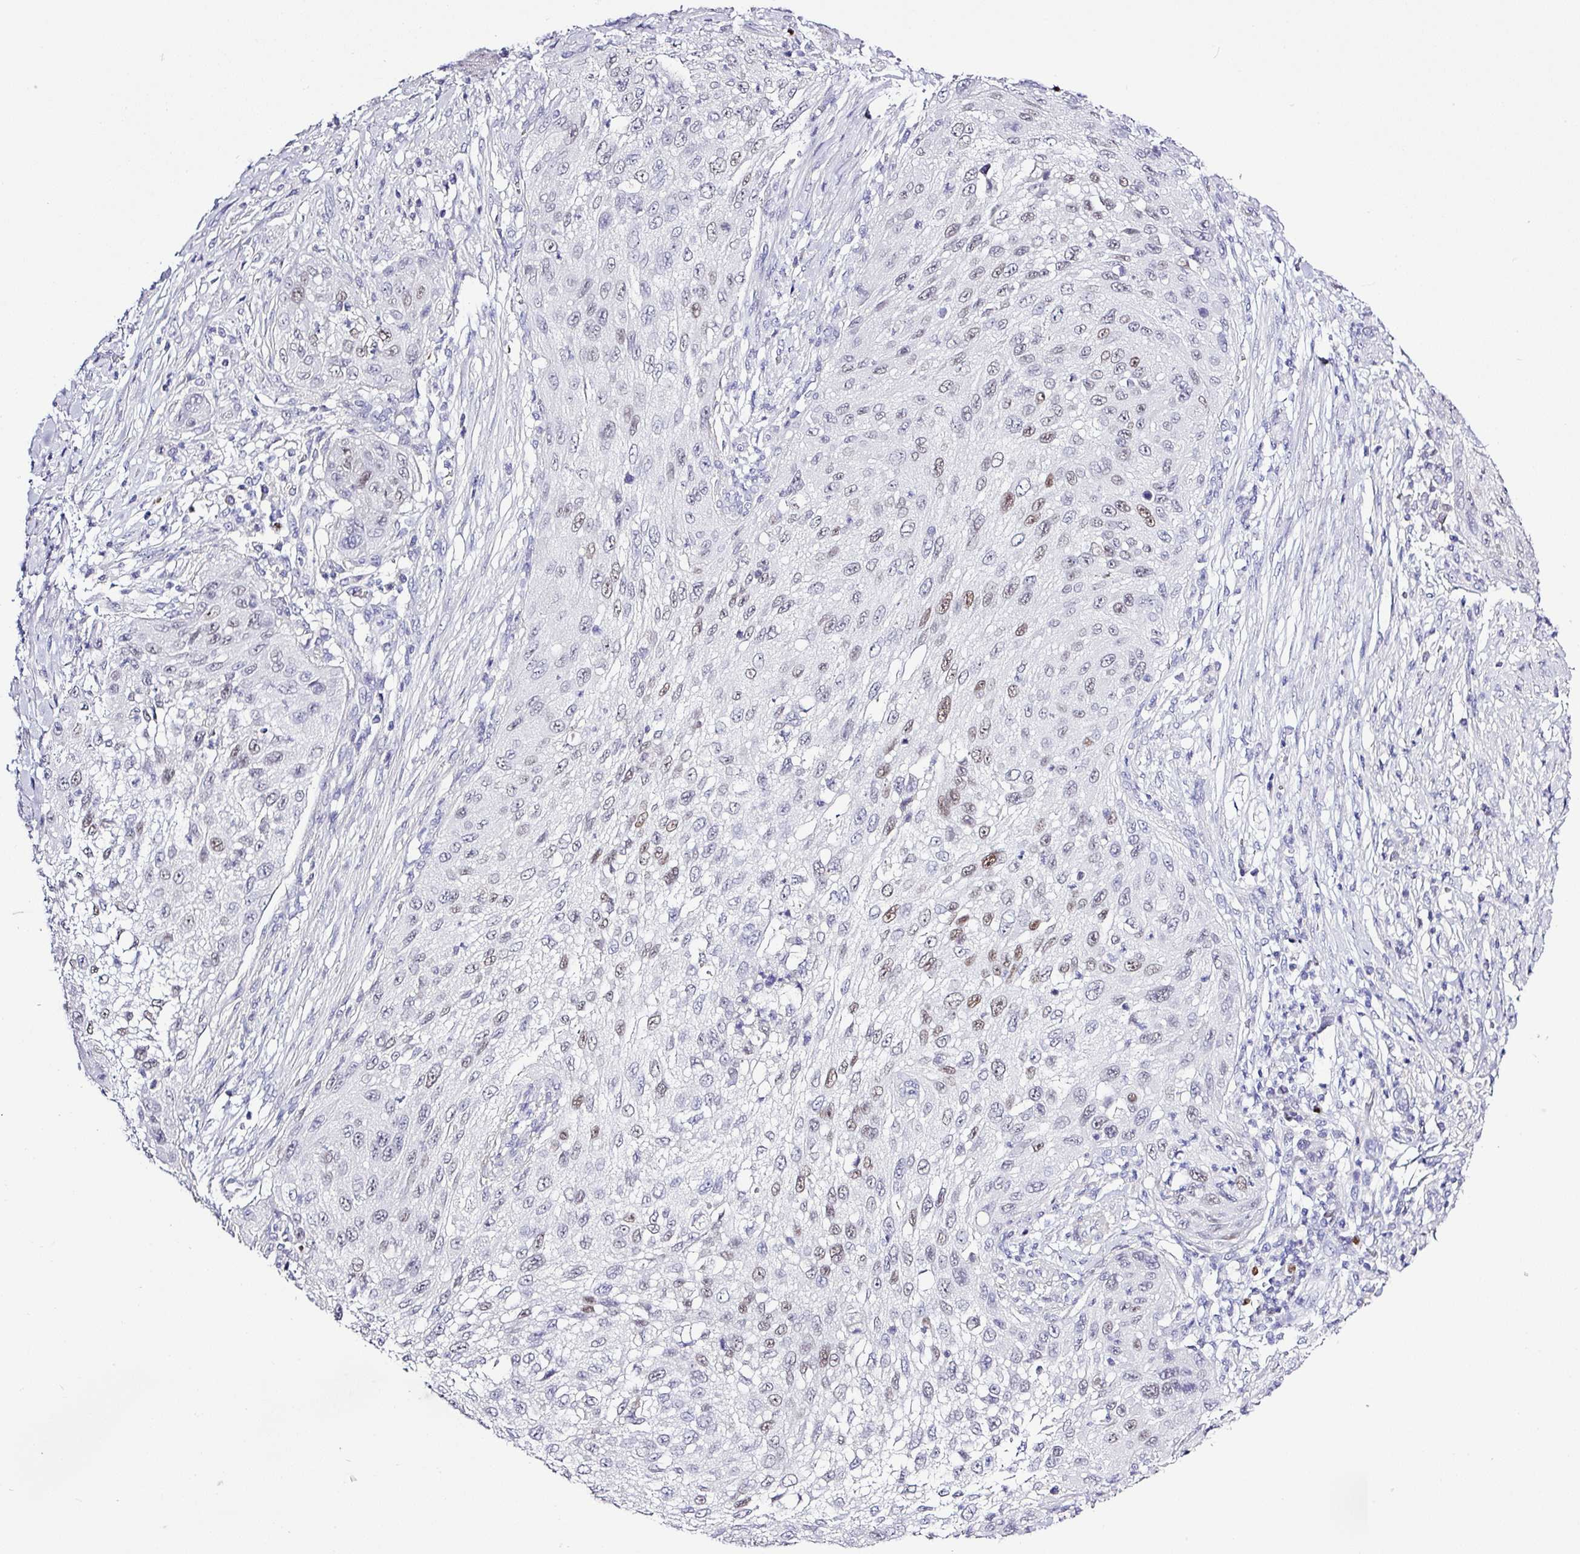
{"staining": {"intensity": "moderate", "quantity": "25%-75%", "location": "nuclear"}, "tissue": "cervical cancer", "cell_type": "Tumor cells", "image_type": "cancer", "snomed": [{"axis": "morphology", "description": "Squamous cell carcinoma, NOS"}, {"axis": "topography", "description": "Cervix"}], "caption": "This micrograph displays immunohistochemistry staining of human squamous cell carcinoma (cervical), with medium moderate nuclear positivity in about 25%-75% of tumor cells.", "gene": "BCL11A", "patient": {"sex": "female", "age": 42}}